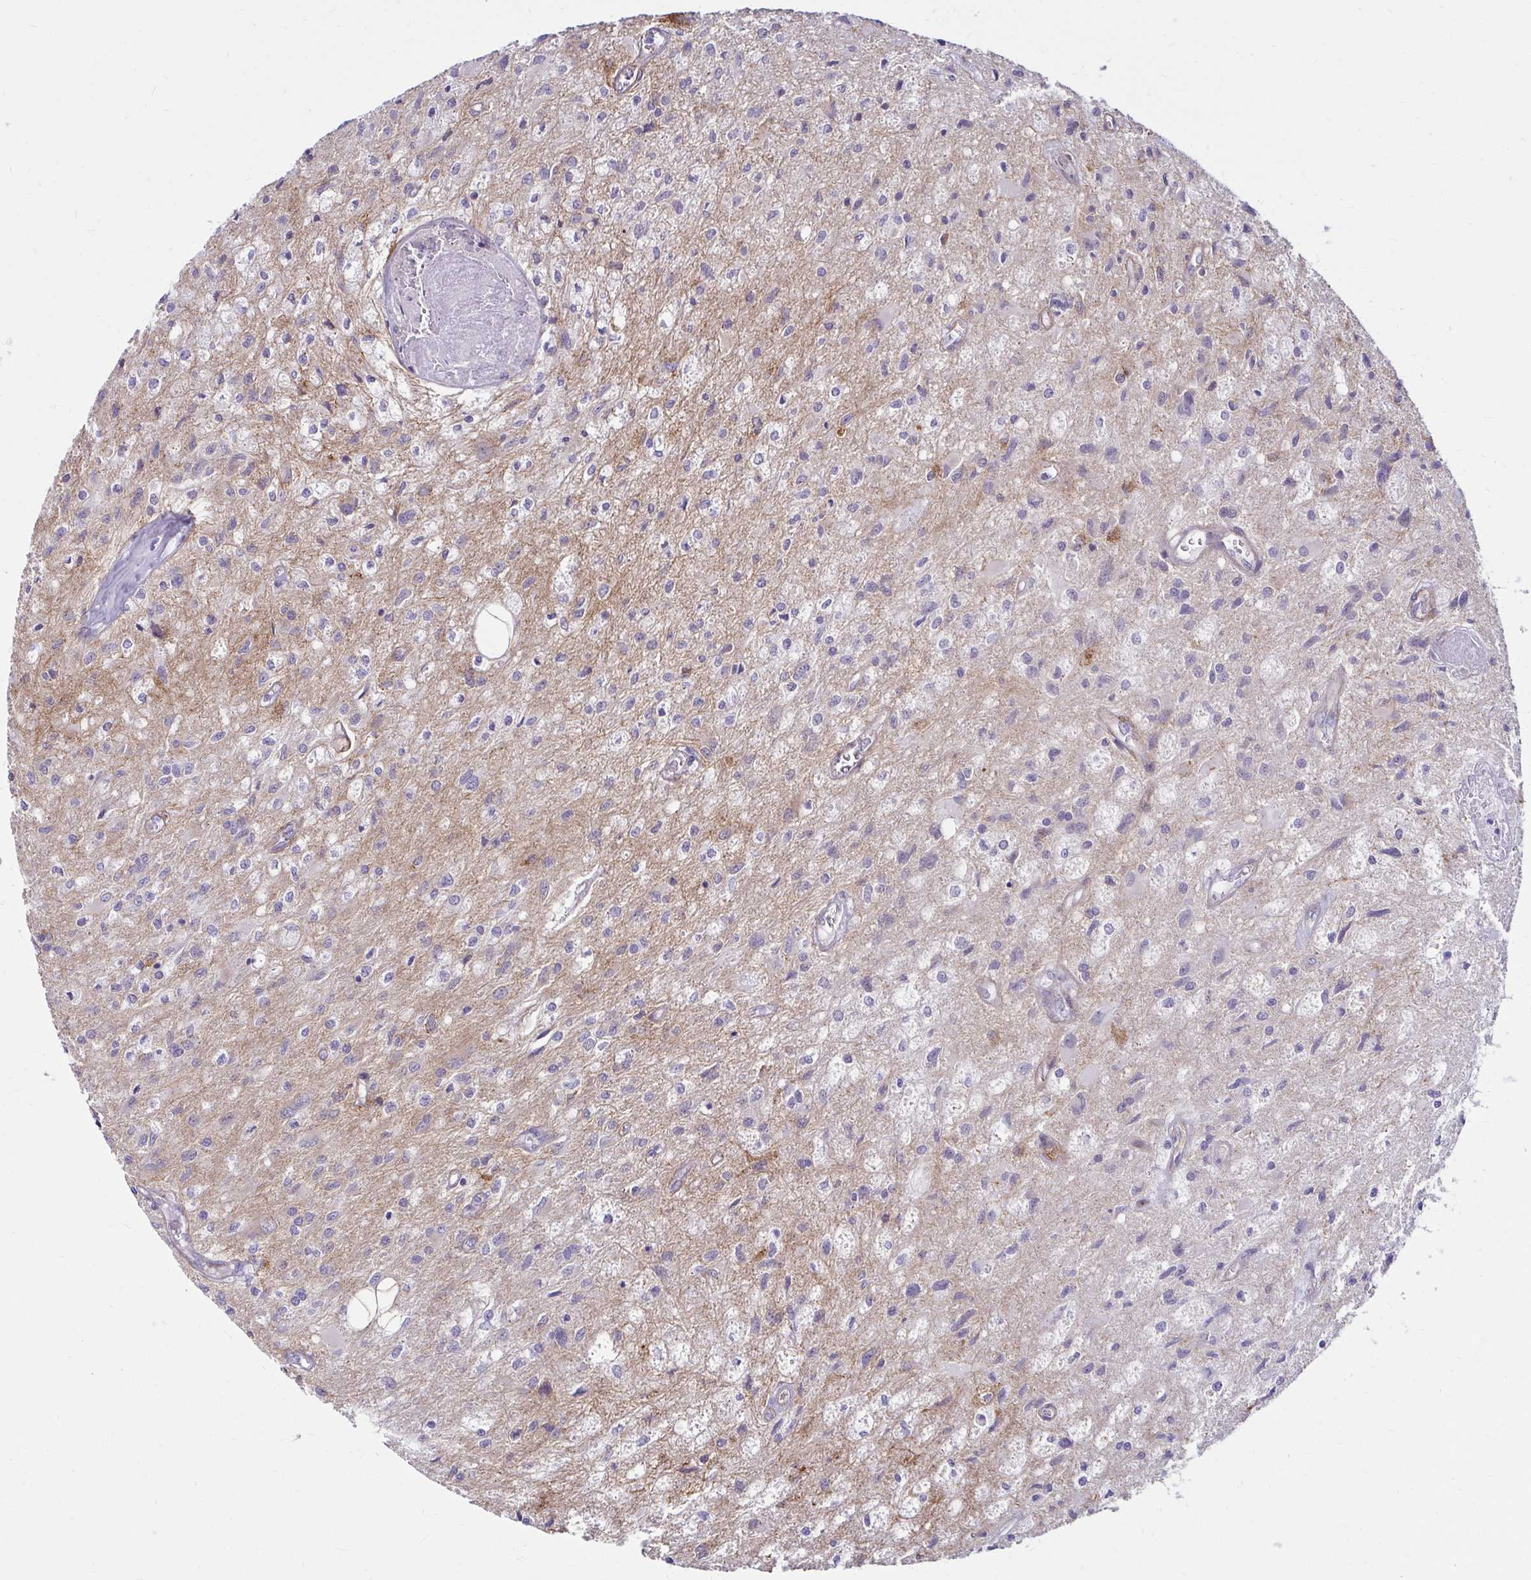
{"staining": {"intensity": "negative", "quantity": "none", "location": "none"}, "tissue": "glioma", "cell_type": "Tumor cells", "image_type": "cancer", "snomed": [{"axis": "morphology", "description": "Glioma, malignant, High grade"}, {"axis": "topography", "description": "Brain"}], "caption": "IHC photomicrograph of glioma stained for a protein (brown), which displays no expression in tumor cells. Nuclei are stained in blue.", "gene": "ANKRD62", "patient": {"sex": "female", "age": 70}}